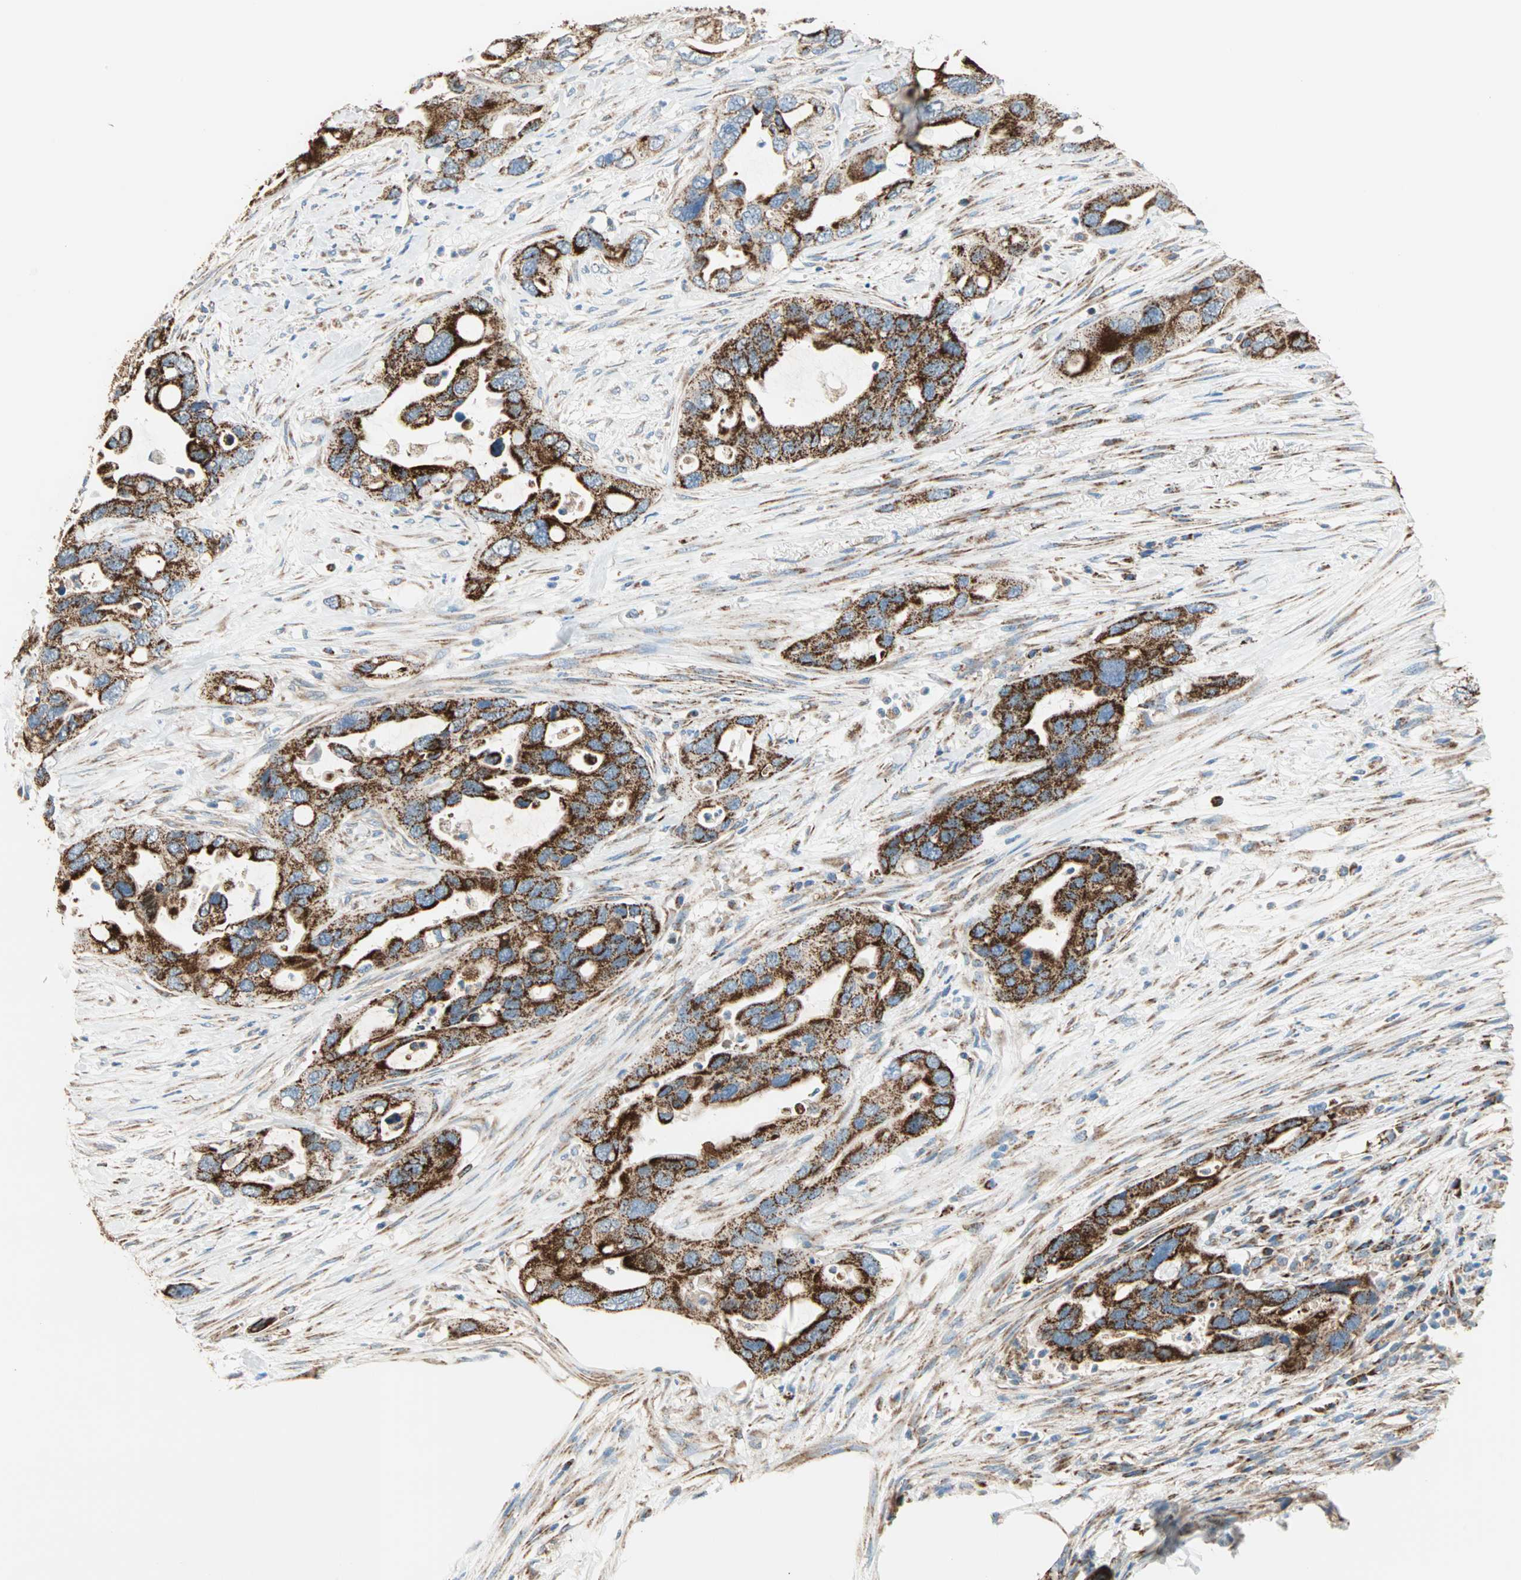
{"staining": {"intensity": "strong", "quantity": ">75%", "location": "cytoplasmic/membranous"}, "tissue": "pancreatic cancer", "cell_type": "Tumor cells", "image_type": "cancer", "snomed": [{"axis": "morphology", "description": "Adenocarcinoma, NOS"}, {"axis": "topography", "description": "Pancreas"}], "caption": "DAB immunohistochemical staining of adenocarcinoma (pancreatic) reveals strong cytoplasmic/membranous protein expression in about >75% of tumor cells.", "gene": "TST", "patient": {"sex": "female", "age": 71}}